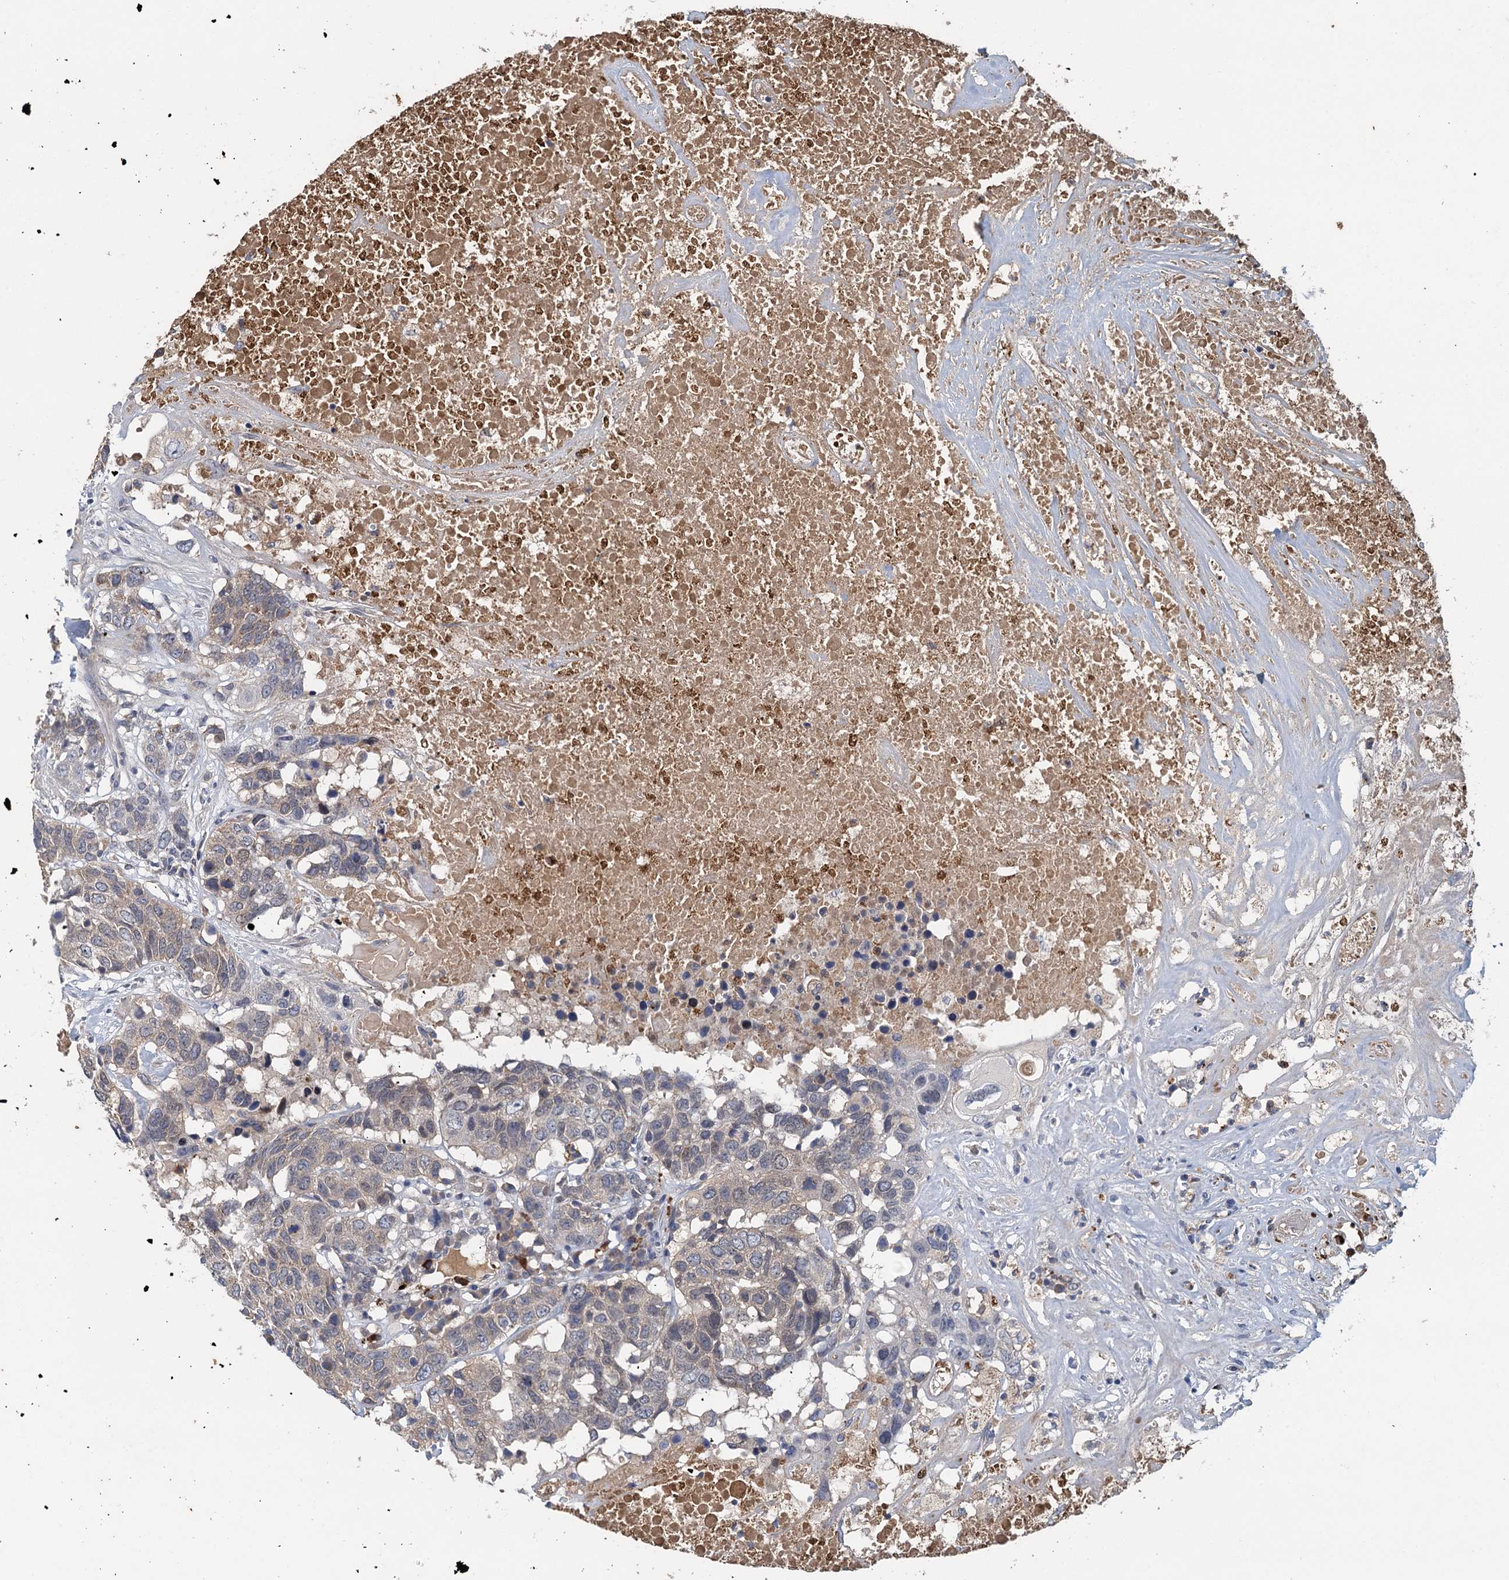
{"staining": {"intensity": "negative", "quantity": "none", "location": "none"}, "tissue": "head and neck cancer", "cell_type": "Tumor cells", "image_type": "cancer", "snomed": [{"axis": "morphology", "description": "Squamous cell carcinoma, NOS"}, {"axis": "topography", "description": "Head-Neck"}], "caption": "Head and neck squamous cell carcinoma was stained to show a protein in brown. There is no significant expression in tumor cells. (DAB immunohistochemistry (IHC) with hematoxylin counter stain).", "gene": "TPCN1", "patient": {"sex": "male", "age": 66}}